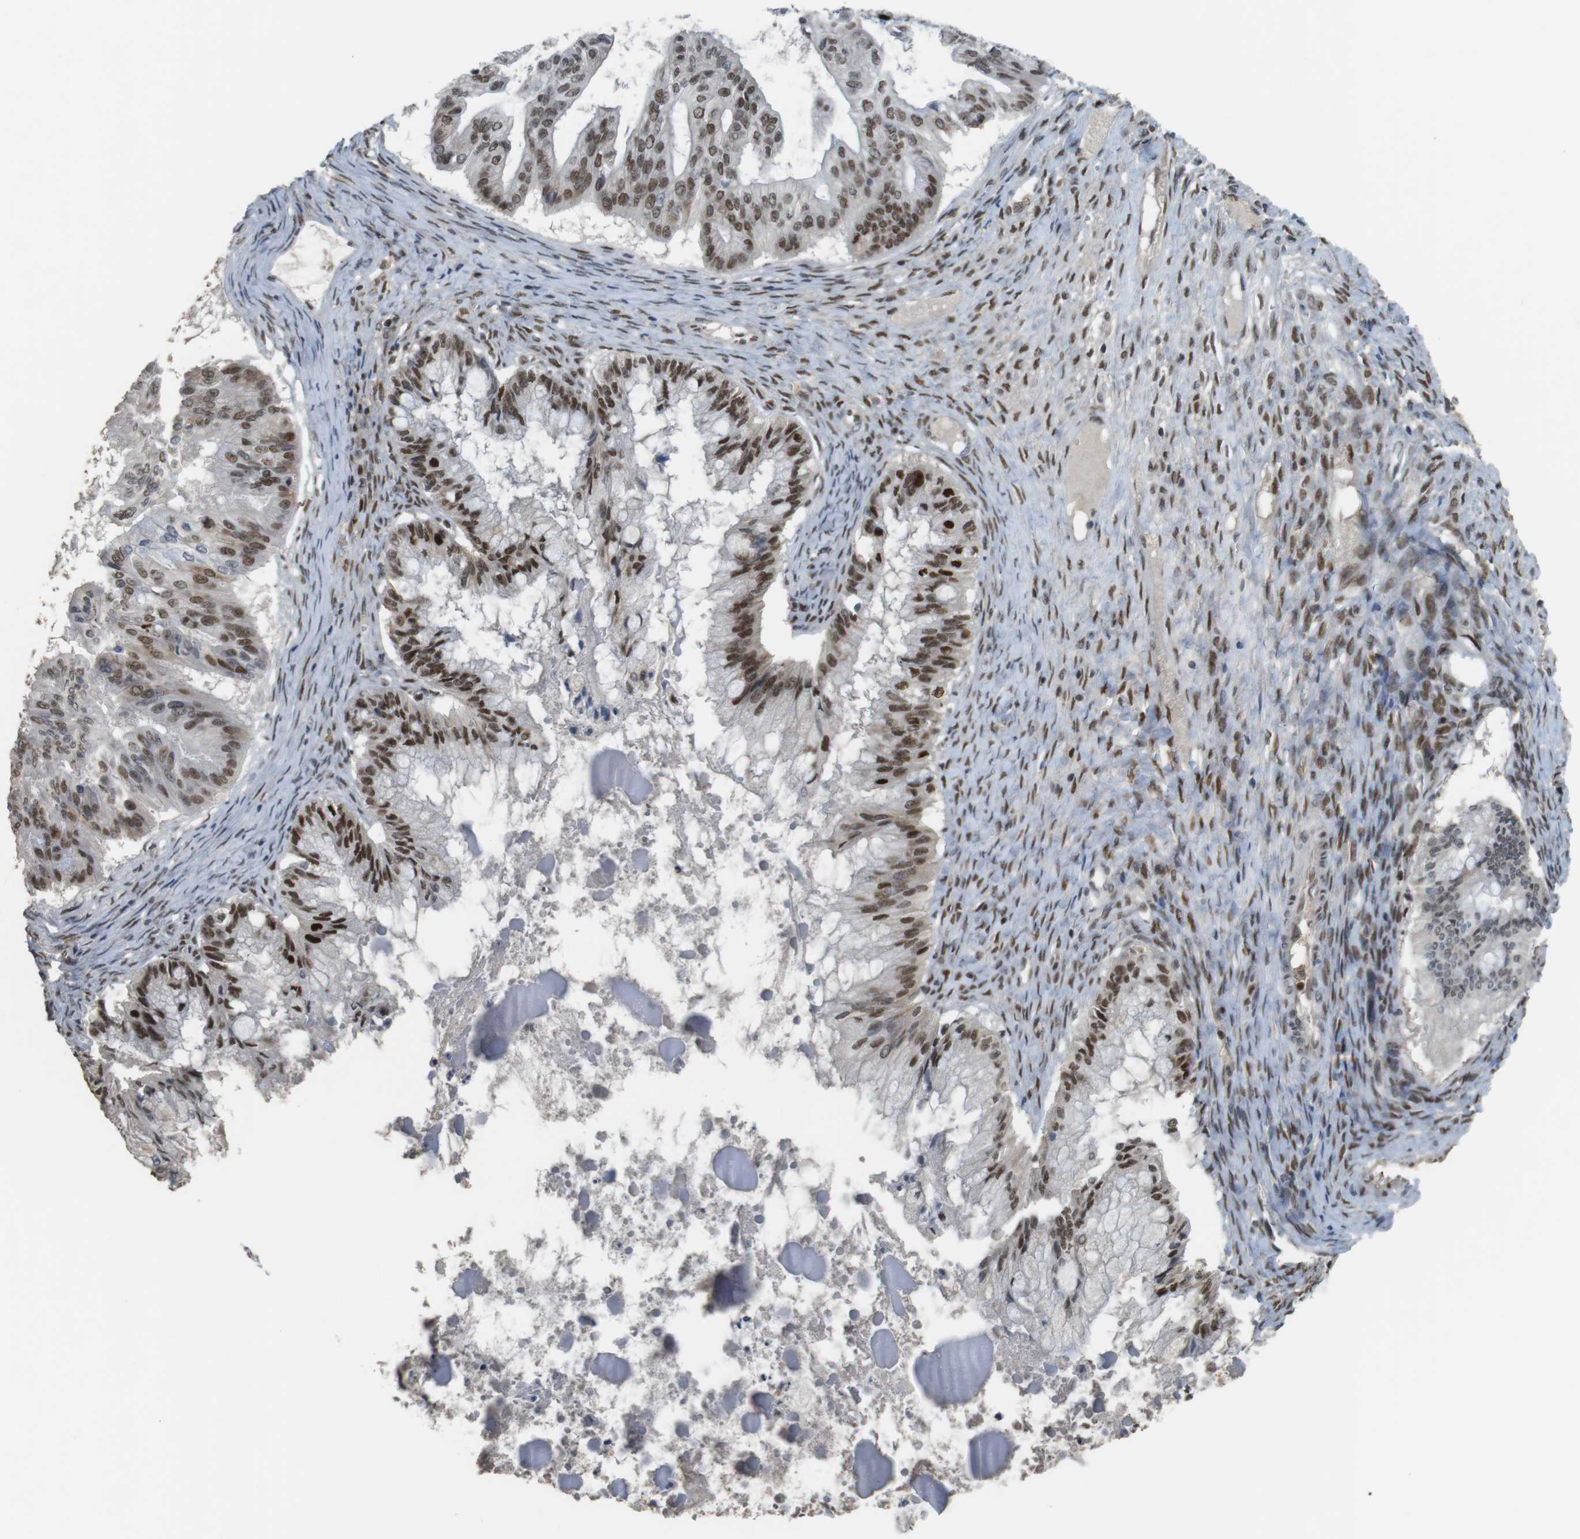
{"staining": {"intensity": "moderate", "quantity": ">75%", "location": "nuclear"}, "tissue": "ovarian cancer", "cell_type": "Tumor cells", "image_type": "cancer", "snomed": [{"axis": "morphology", "description": "Cystadenocarcinoma, mucinous, NOS"}, {"axis": "topography", "description": "Ovary"}], "caption": "There is medium levels of moderate nuclear positivity in tumor cells of ovarian cancer, as demonstrated by immunohistochemical staining (brown color).", "gene": "SUB1", "patient": {"sex": "female", "age": 57}}